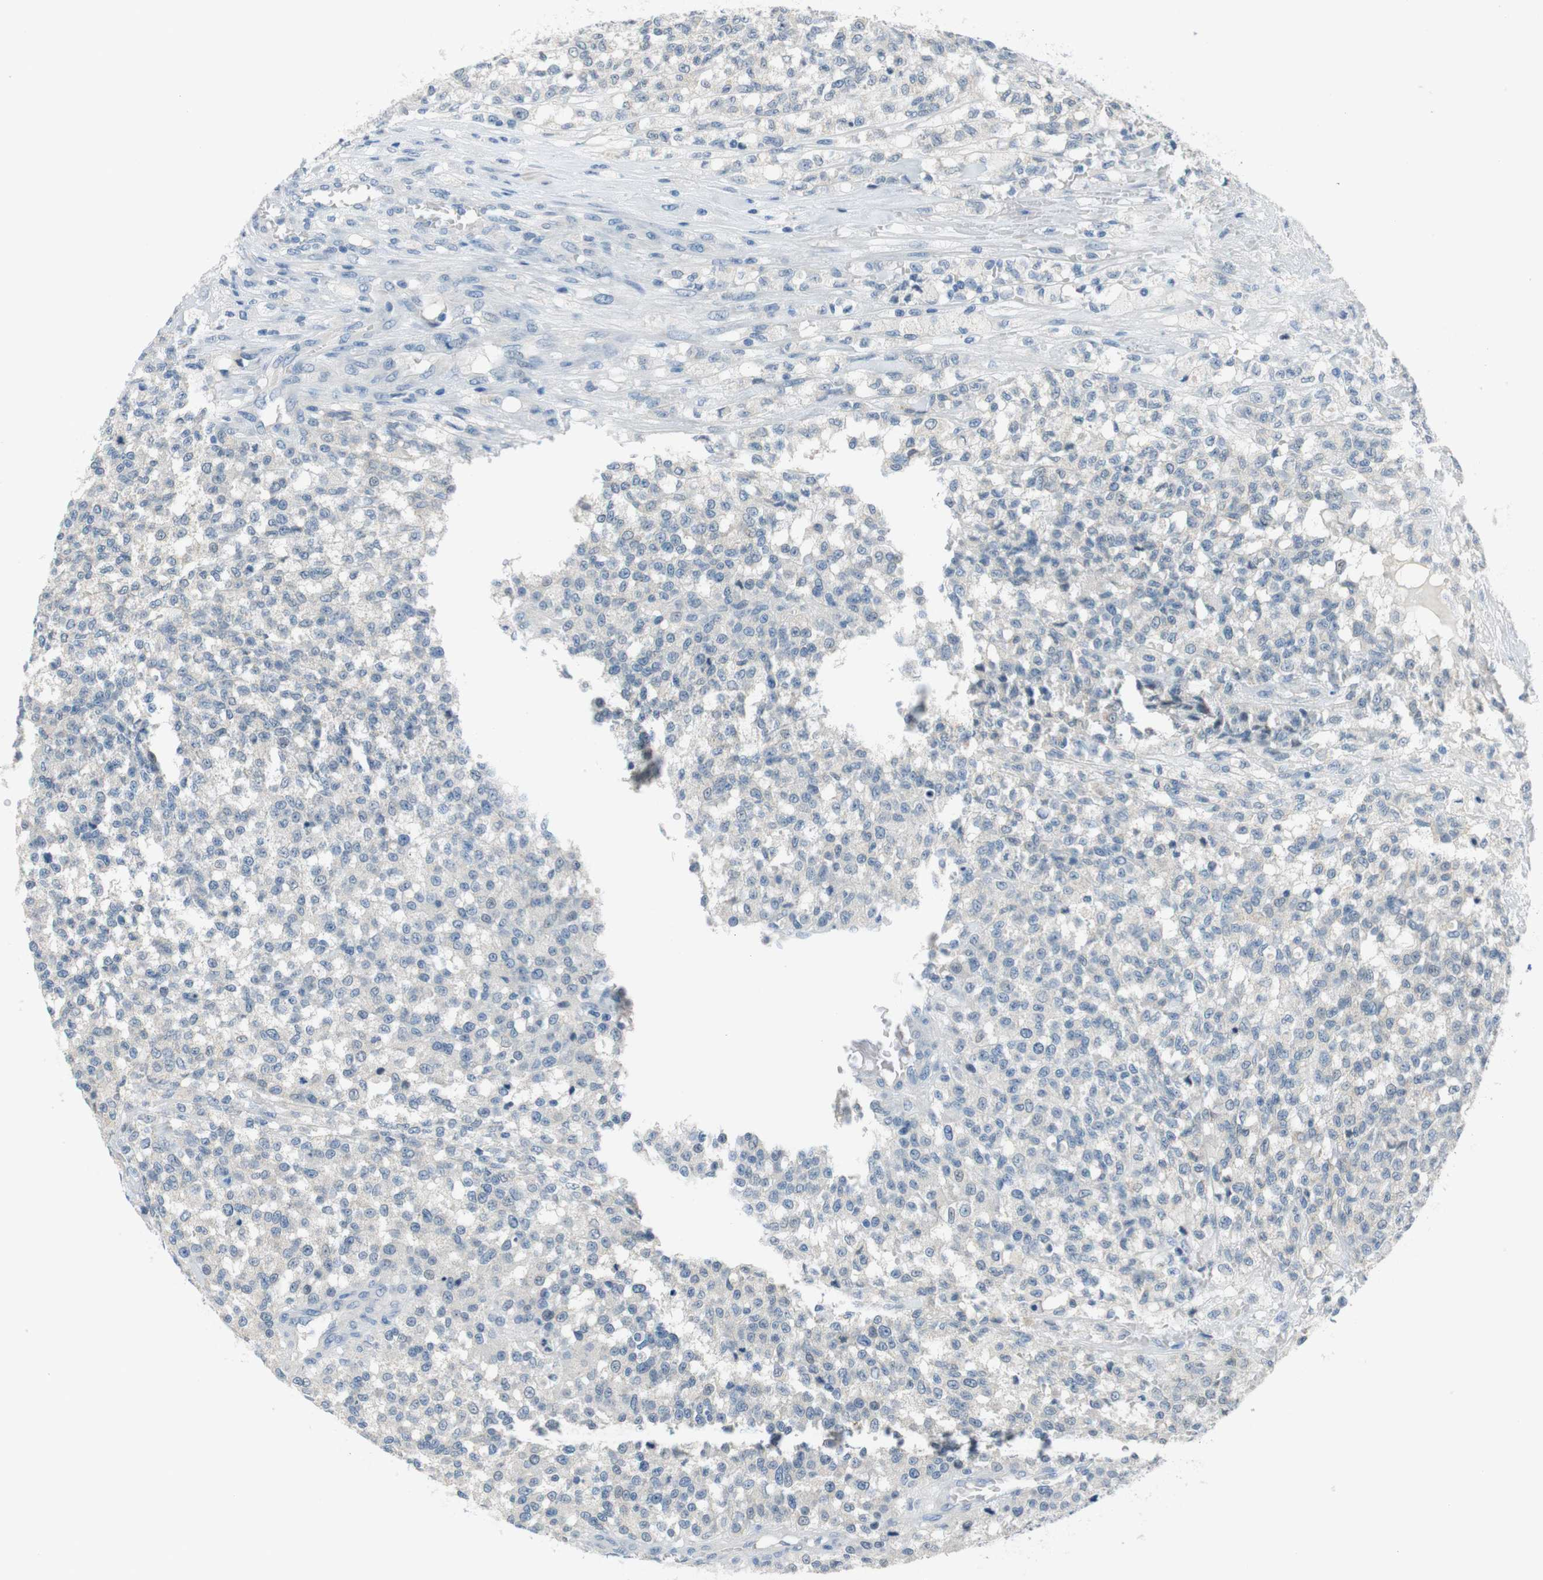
{"staining": {"intensity": "negative", "quantity": "none", "location": "none"}, "tissue": "testis cancer", "cell_type": "Tumor cells", "image_type": "cancer", "snomed": [{"axis": "morphology", "description": "Seminoma, NOS"}, {"axis": "topography", "description": "Testis"}], "caption": "DAB (3,3'-diaminobenzidine) immunohistochemical staining of testis cancer (seminoma) shows no significant expression in tumor cells.", "gene": "HRH2", "patient": {"sex": "male", "age": 59}}